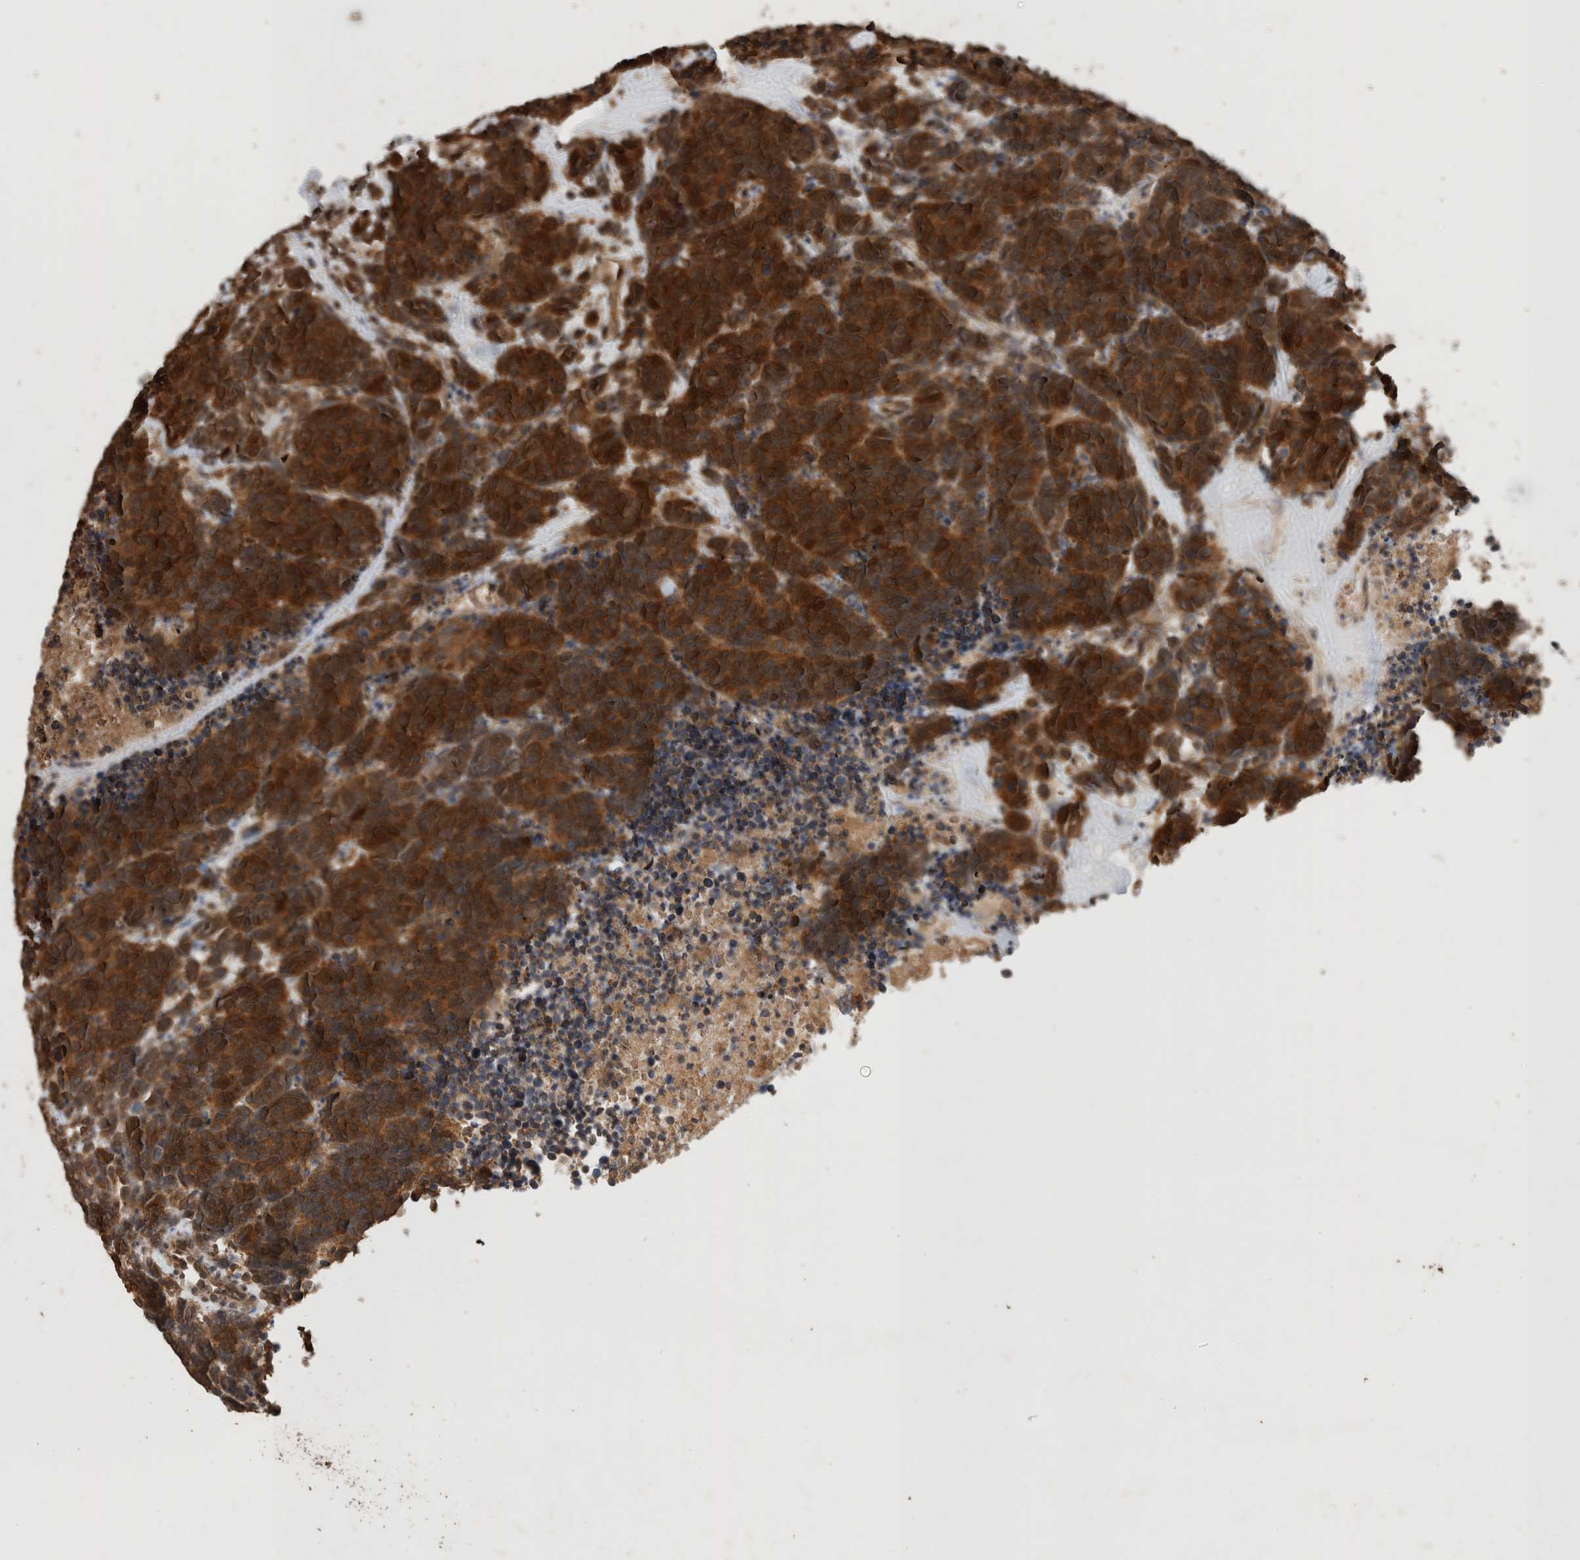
{"staining": {"intensity": "strong", "quantity": ">75%", "location": "cytoplasmic/membranous"}, "tissue": "carcinoid", "cell_type": "Tumor cells", "image_type": "cancer", "snomed": [{"axis": "morphology", "description": "Carcinoma, NOS"}, {"axis": "morphology", "description": "Carcinoid, malignant, NOS"}, {"axis": "topography", "description": "Urinary bladder"}], "caption": "Human carcinoma stained for a protein (brown) displays strong cytoplasmic/membranous positive positivity in about >75% of tumor cells.", "gene": "OTUD7B", "patient": {"sex": "male", "age": 57}}